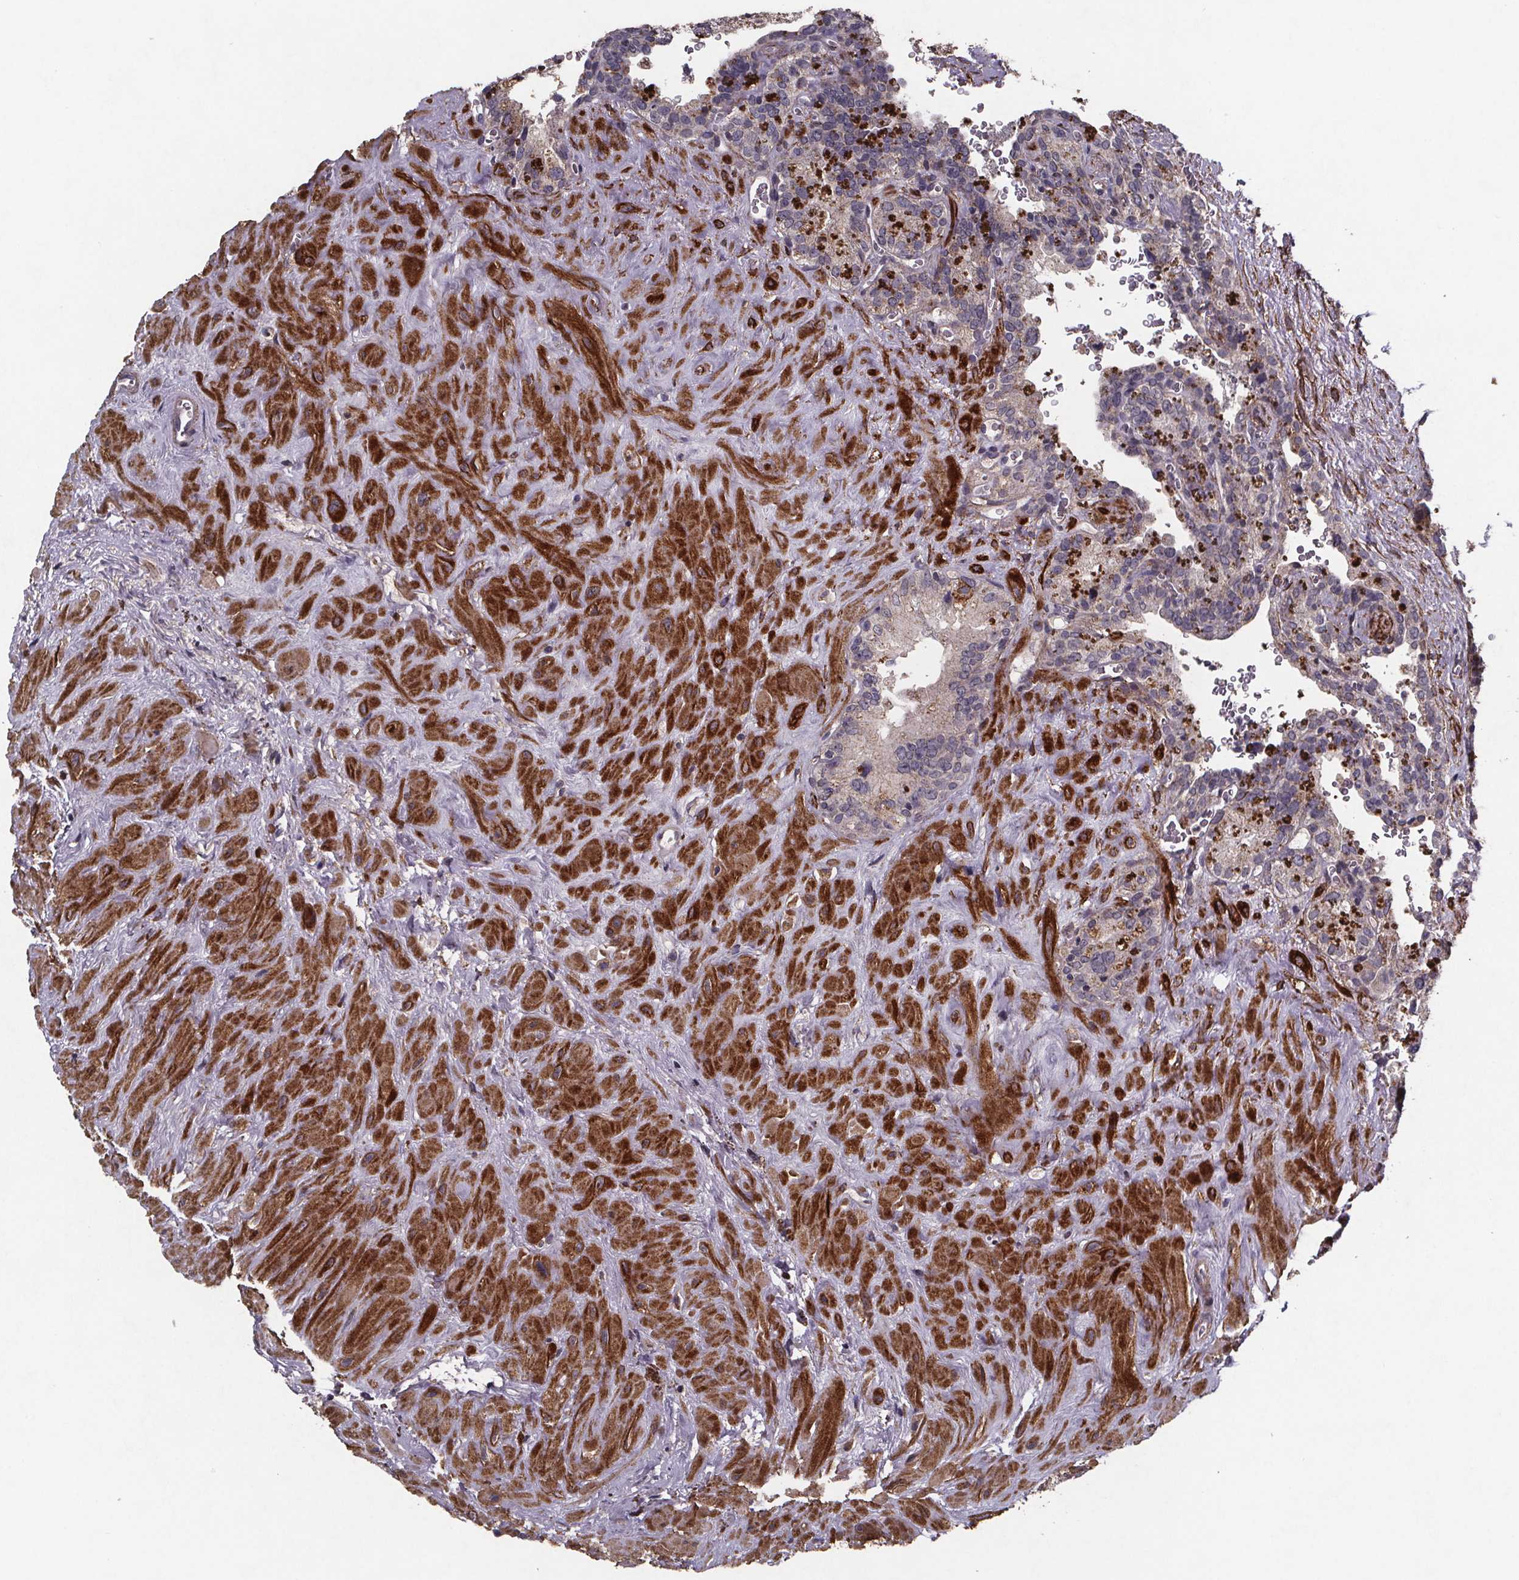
{"staining": {"intensity": "negative", "quantity": "none", "location": "none"}, "tissue": "seminal vesicle", "cell_type": "Glandular cells", "image_type": "normal", "snomed": [{"axis": "morphology", "description": "Normal tissue, NOS"}, {"axis": "topography", "description": "Prostate"}, {"axis": "topography", "description": "Seminal veicle"}], "caption": "This is an IHC photomicrograph of unremarkable seminal vesicle. There is no positivity in glandular cells.", "gene": "PALLD", "patient": {"sex": "male", "age": 71}}